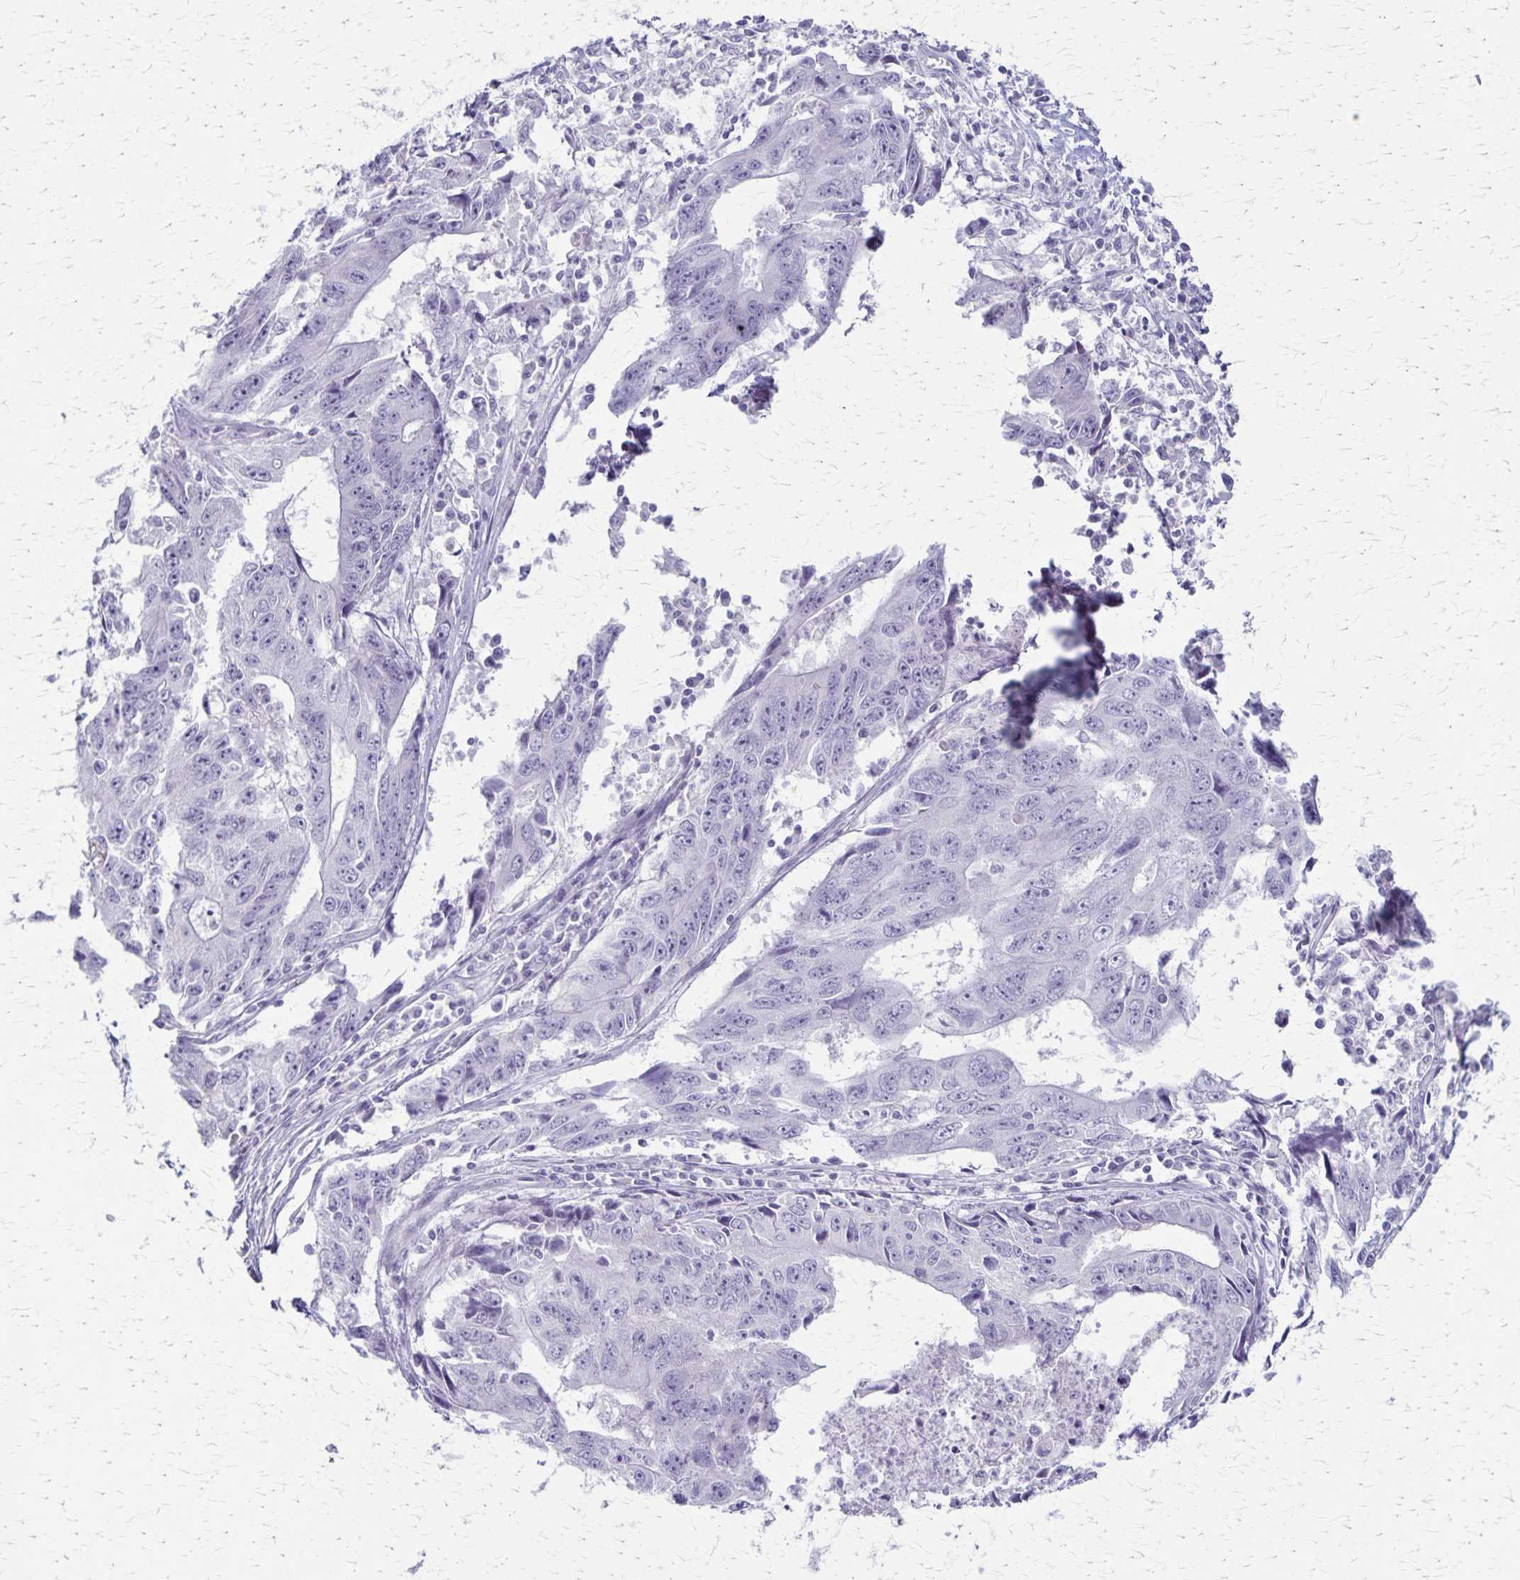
{"staining": {"intensity": "negative", "quantity": "none", "location": "none"}, "tissue": "liver cancer", "cell_type": "Tumor cells", "image_type": "cancer", "snomed": [{"axis": "morphology", "description": "Cholangiocarcinoma"}, {"axis": "topography", "description": "Liver"}], "caption": "Histopathology image shows no protein positivity in tumor cells of cholangiocarcinoma (liver) tissue. (DAB IHC visualized using brightfield microscopy, high magnification).", "gene": "RASL10B", "patient": {"sex": "male", "age": 65}}